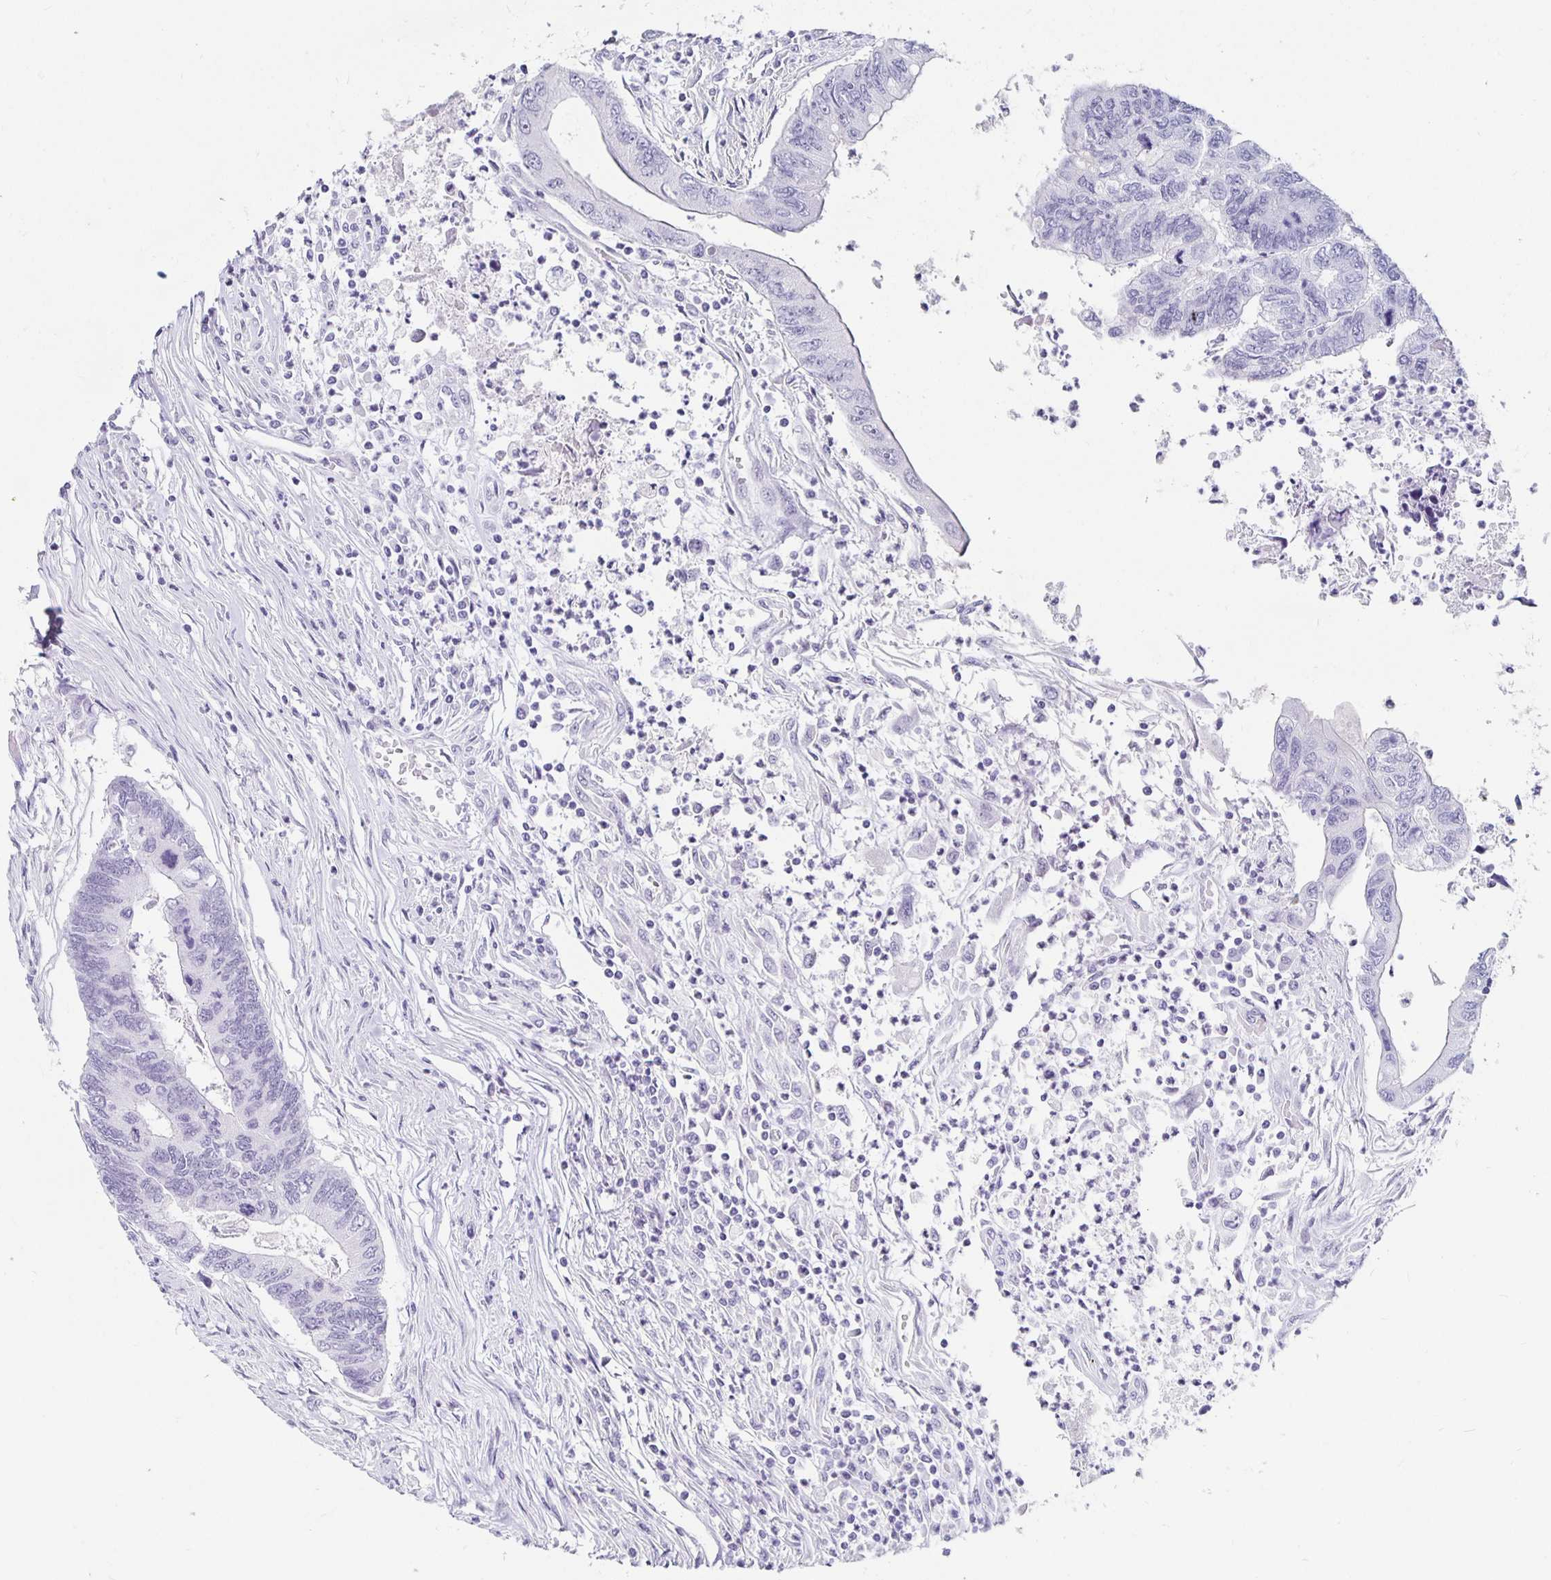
{"staining": {"intensity": "negative", "quantity": "none", "location": "none"}, "tissue": "colorectal cancer", "cell_type": "Tumor cells", "image_type": "cancer", "snomed": [{"axis": "morphology", "description": "Adenocarcinoma, NOS"}, {"axis": "topography", "description": "Colon"}], "caption": "Tumor cells show no significant expression in colorectal adenocarcinoma. Brightfield microscopy of immunohistochemistry stained with DAB (3,3'-diaminobenzidine) (brown) and hematoxylin (blue), captured at high magnification.", "gene": "KCNQ2", "patient": {"sex": "female", "age": 67}}